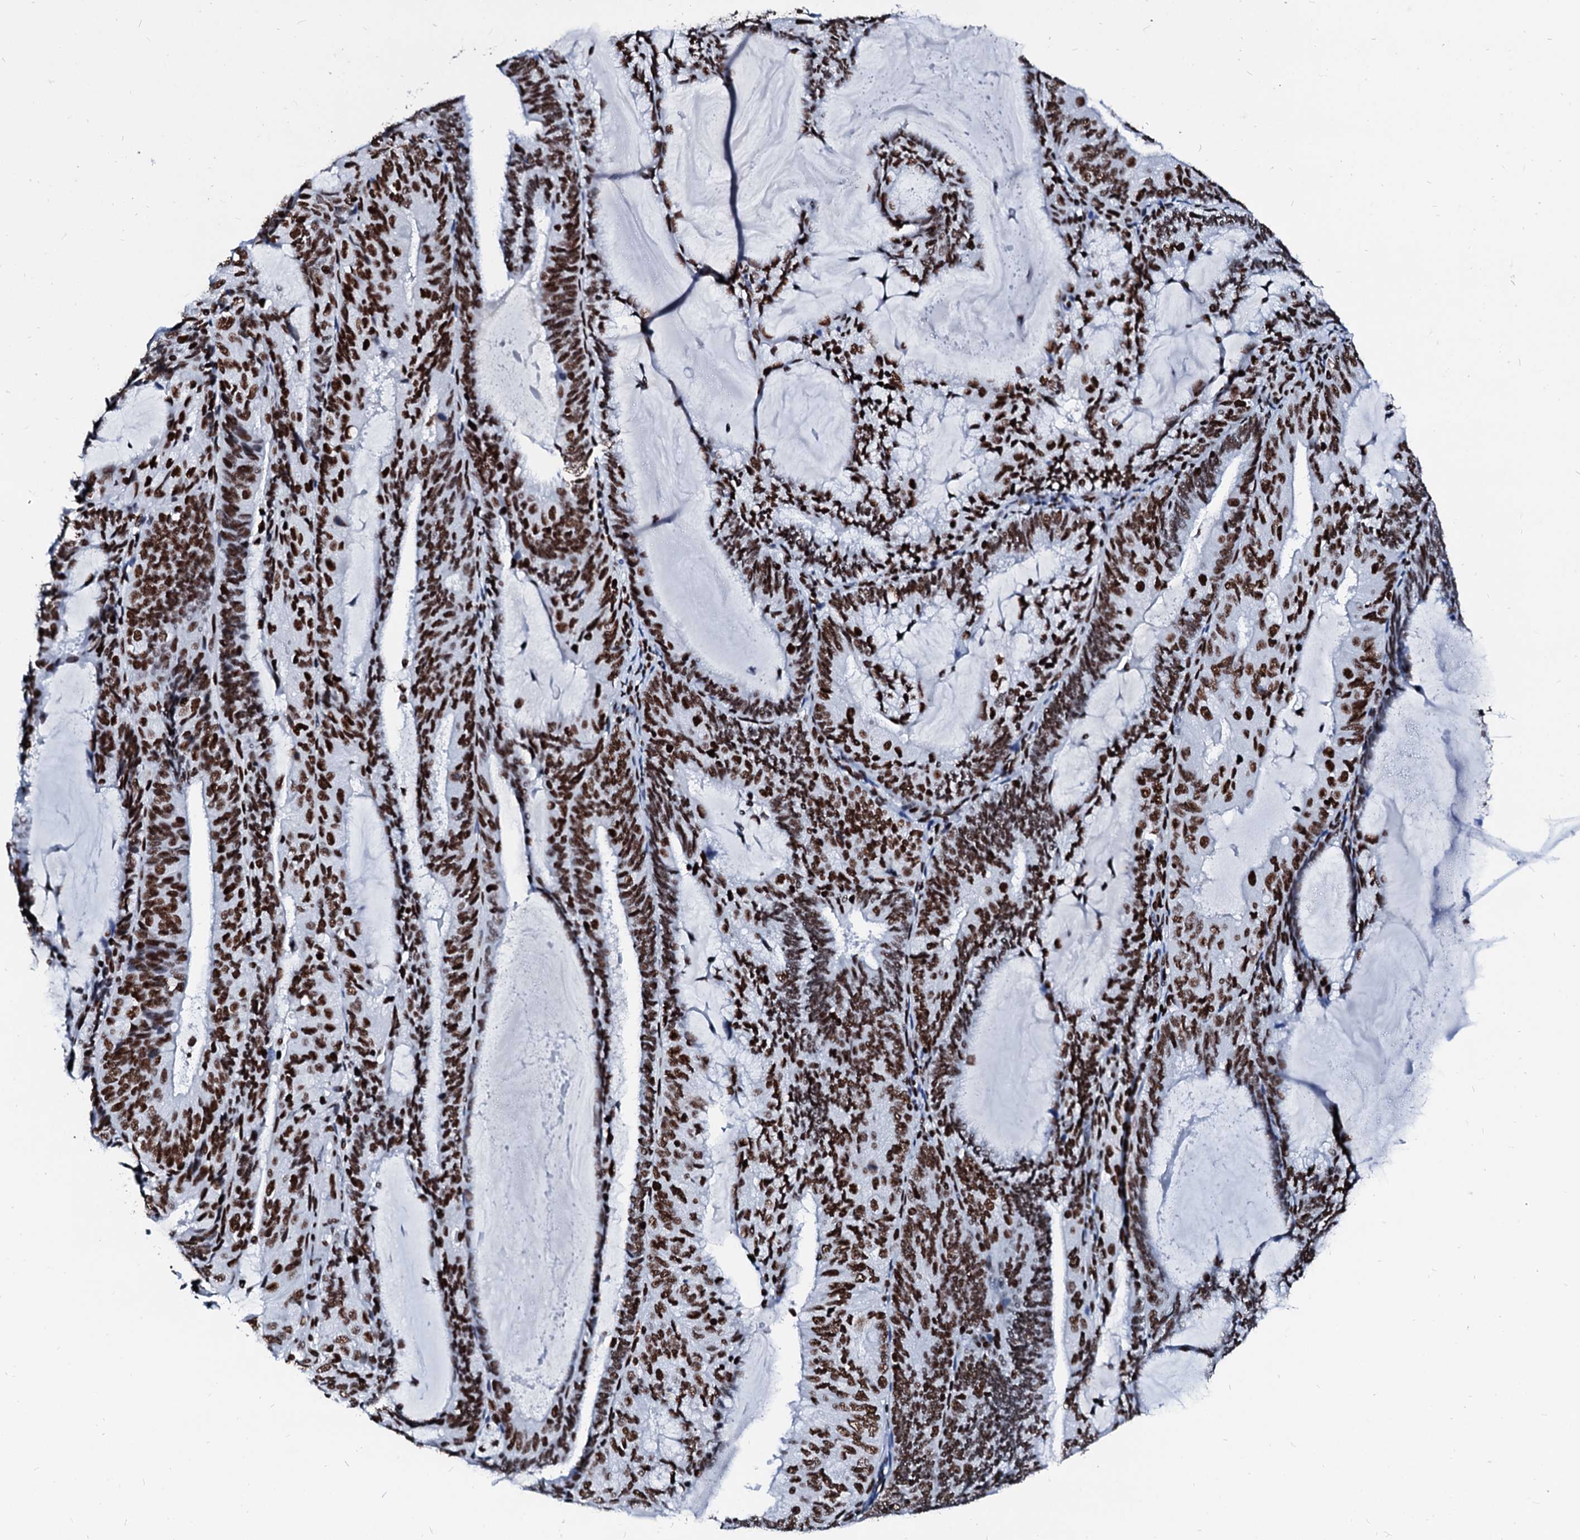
{"staining": {"intensity": "strong", "quantity": ">75%", "location": "nuclear"}, "tissue": "endometrial cancer", "cell_type": "Tumor cells", "image_type": "cancer", "snomed": [{"axis": "morphology", "description": "Adenocarcinoma, NOS"}, {"axis": "topography", "description": "Endometrium"}], "caption": "A high amount of strong nuclear positivity is seen in approximately >75% of tumor cells in adenocarcinoma (endometrial) tissue.", "gene": "RALY", "patient": {"sex": "female", "age": 81}}